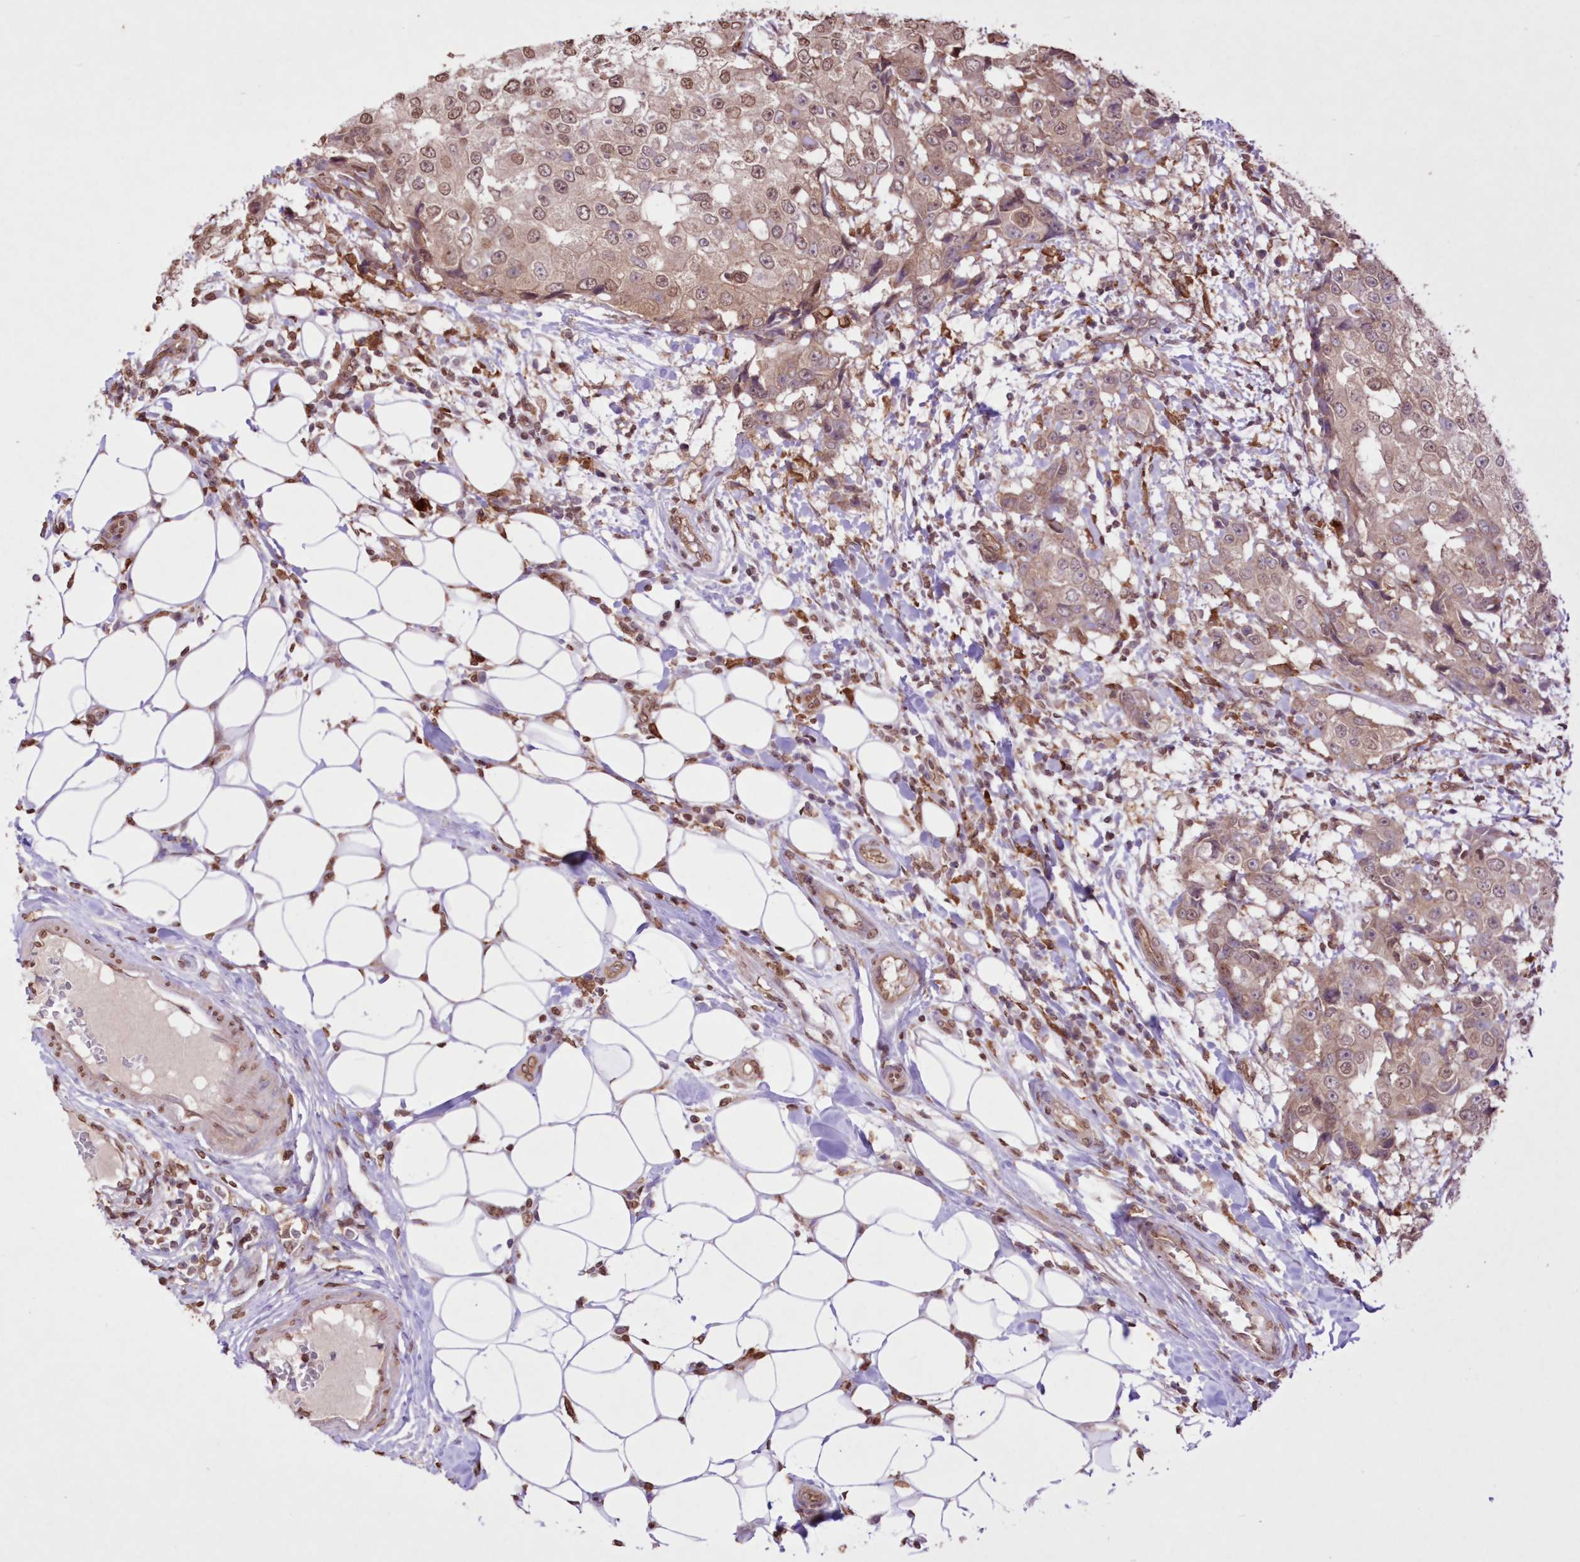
{"staining": {"intensity": "moderate", "quantity": ">75%", "location": "cytoplasmic/membranous,nuclear"}, "tissue": "breast cancer", "cell_type": "Tumor cells", "image_type": "cancer", "snomed": [{"axis": "morphology", "description": "Duct carcinoma"}, {"axis": "topography", "description": "Breast"}], "caption": "Human breast infiltrating ductal carcinoma stained with a protein marker reveals moderate staining in tumor cells.", "gene": "FCHO2", "patient": {"sex": "female", "age": 27}}